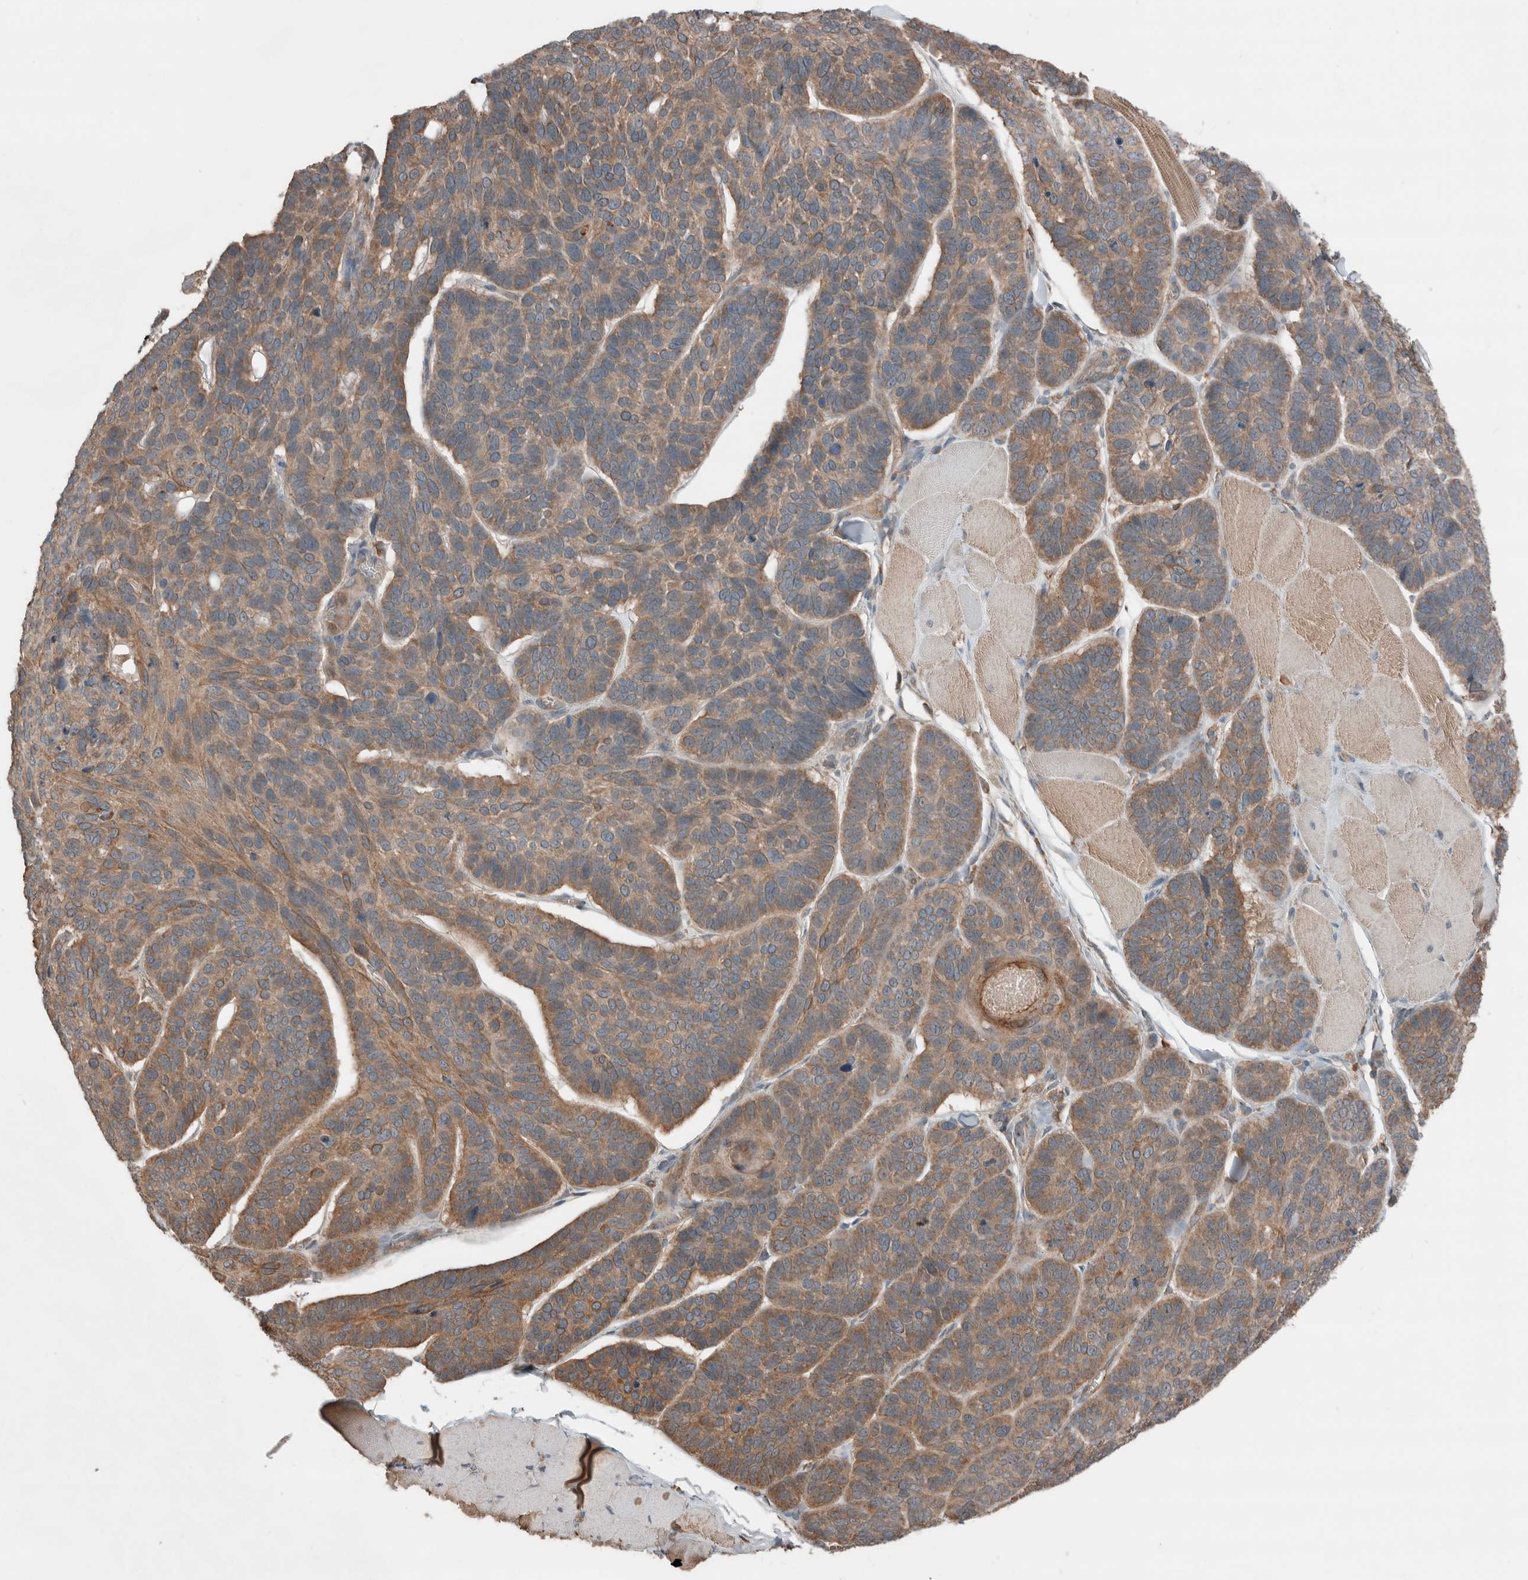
{"staining": {"intensity": "moderate", "quantity": ">75%", "location": "cytoplasmic/membranous"}, "tissue": "skin cancer", "cell_type": "Tumor cells", "image_type": "cancer", "snomed": [{"axis": "morphology", "description": "Basal cell carcinoma"}, {"axis": "topography", "description": "Skin"}], "caption": "Protein staining of skin cancer tissue demonstrates moderate cytoplasmic/membranous staining in approximately >75% of tumor cells.", "gene": "KLK14", "patient": {"sex": "male", "age": 62}}